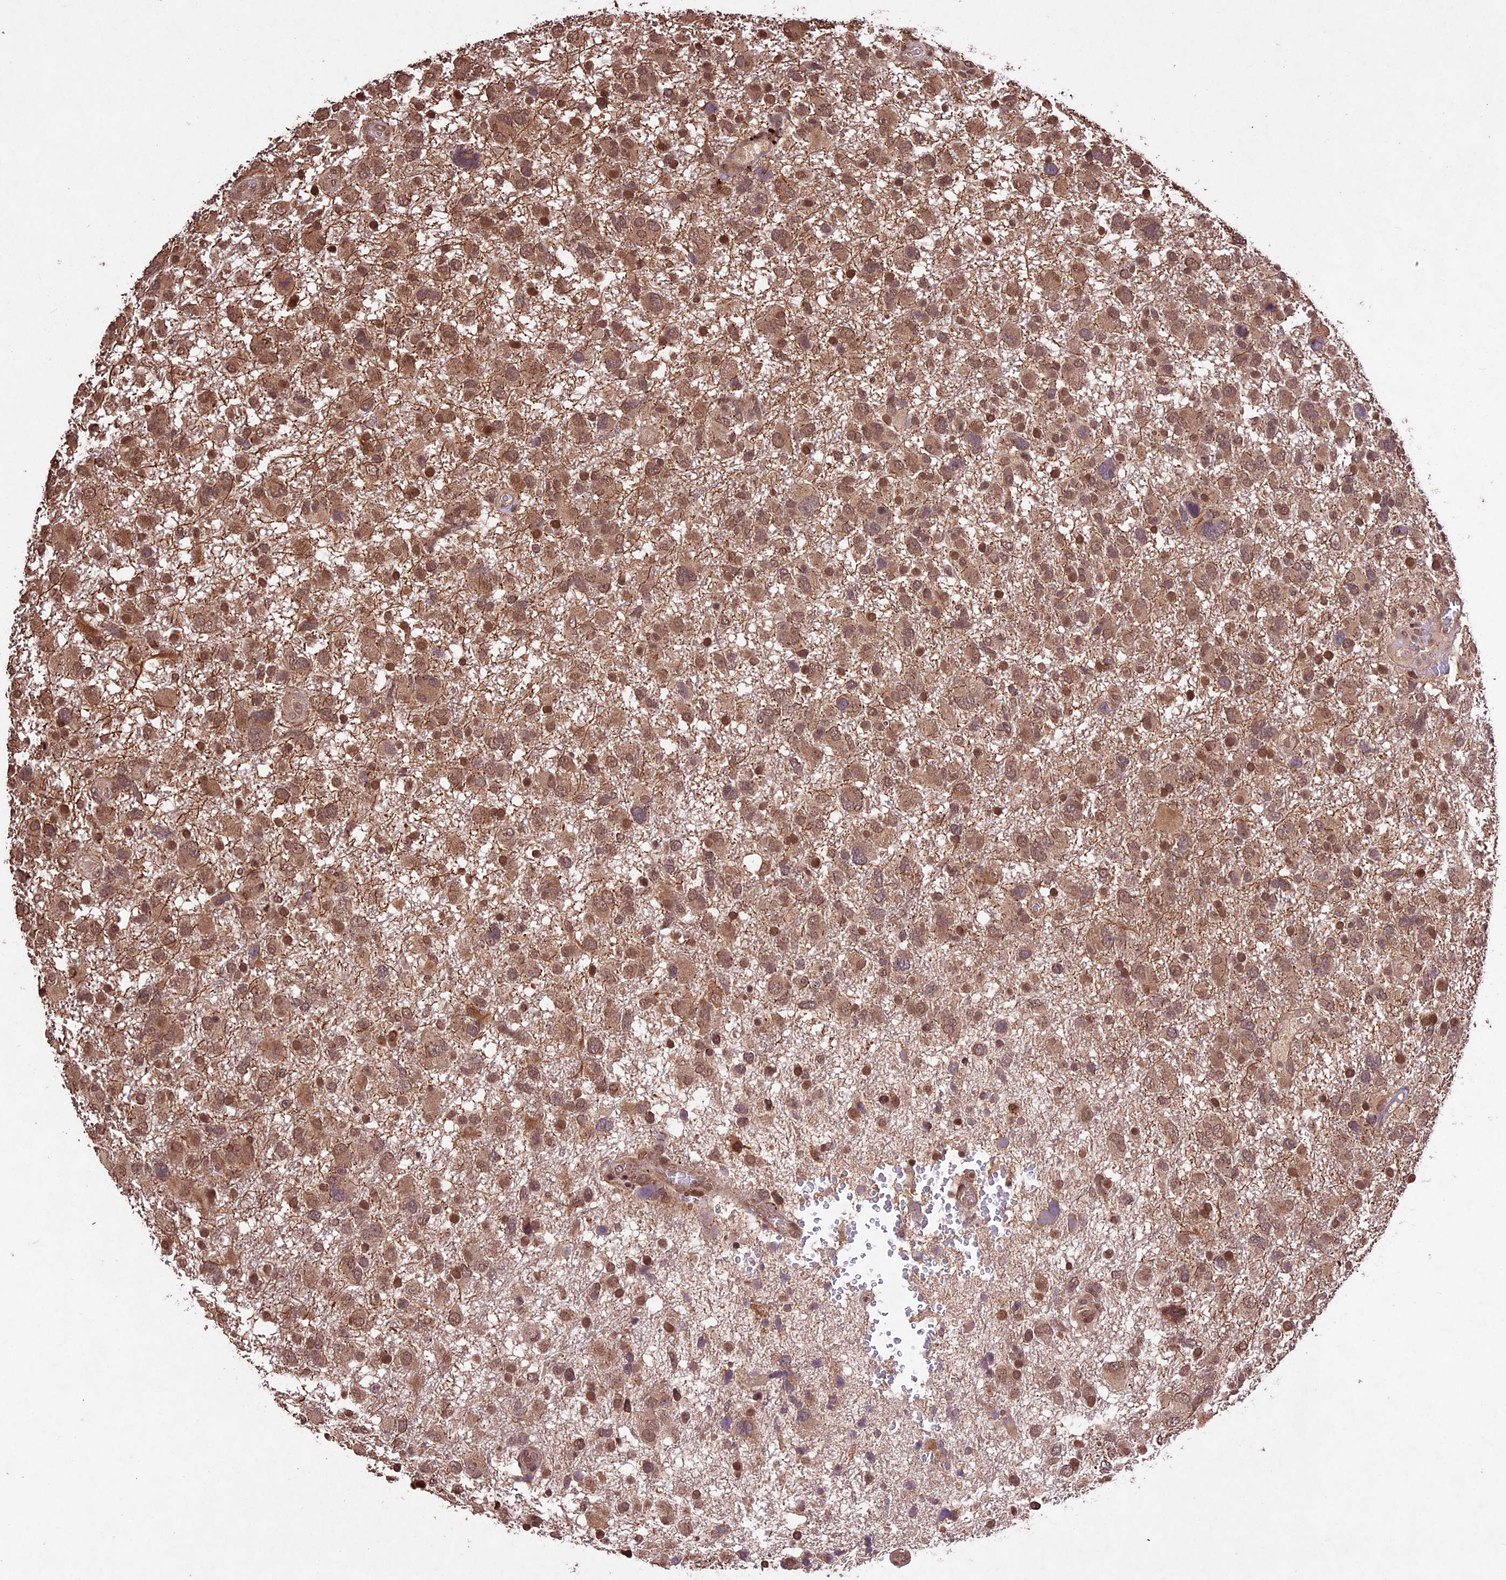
{"staining": {"intensity": "moderate", "quantity": ">75%", "location": "cytoplasmic/membranous,nuclear"}, "tissue": "glioma", "cell_type": "Tumor cells", "image_type": "cancer", "snomed": [{"axis": "morphology", "description": "Glioma, malignant, High grade"}, {"axis": "topography", "description": "Brain"}], "caption": "IHC of human glioma reveals medium levels of moderate cytoplasmic/membranous and nuclear expression in about >75% of tumor cells. The protein is stained brown, and the nuclei are stained in blue (DAB IHC with brightfield microscopy, high magnification).", "gene": "CDKN2AIP", "patient": {"sex": "male", "age": 61}}